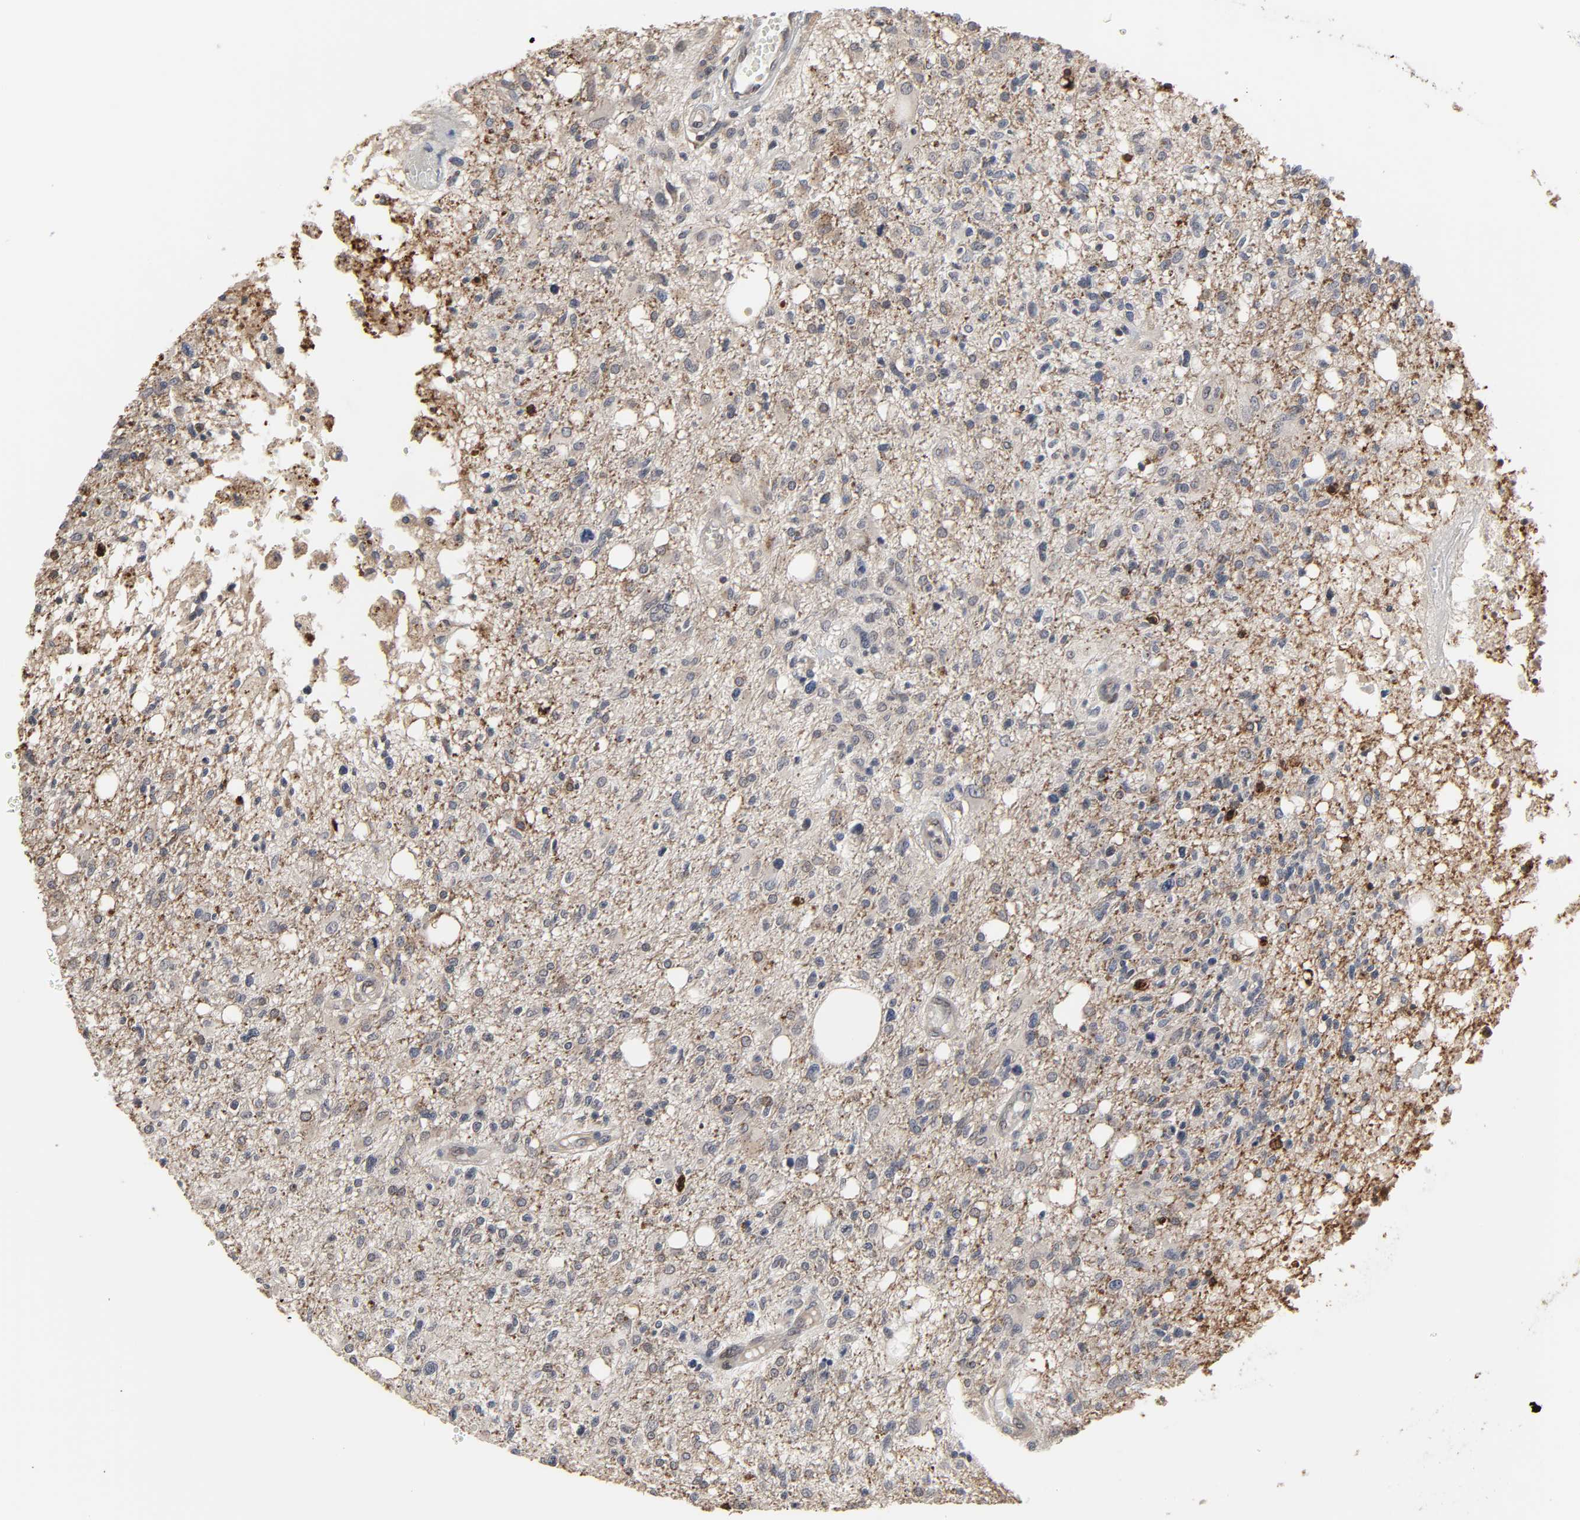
{"staining": {"intensity": "negative", "quantity": "none", "location": "none"}, "tissue": "glioma", "cell_type": "Tumor cells", "image_type": "cancer", "snomed": [{"axis": "morphology", "description": "Glioma, malignant, High grade"}, {"axis": "topography", "description": "Cerebral cortex"}], "caption": "There is no significant positivity in tumor cells of glioma.", "gene": "CCDC175", "patient": {"sex": "male", "age": 76}}